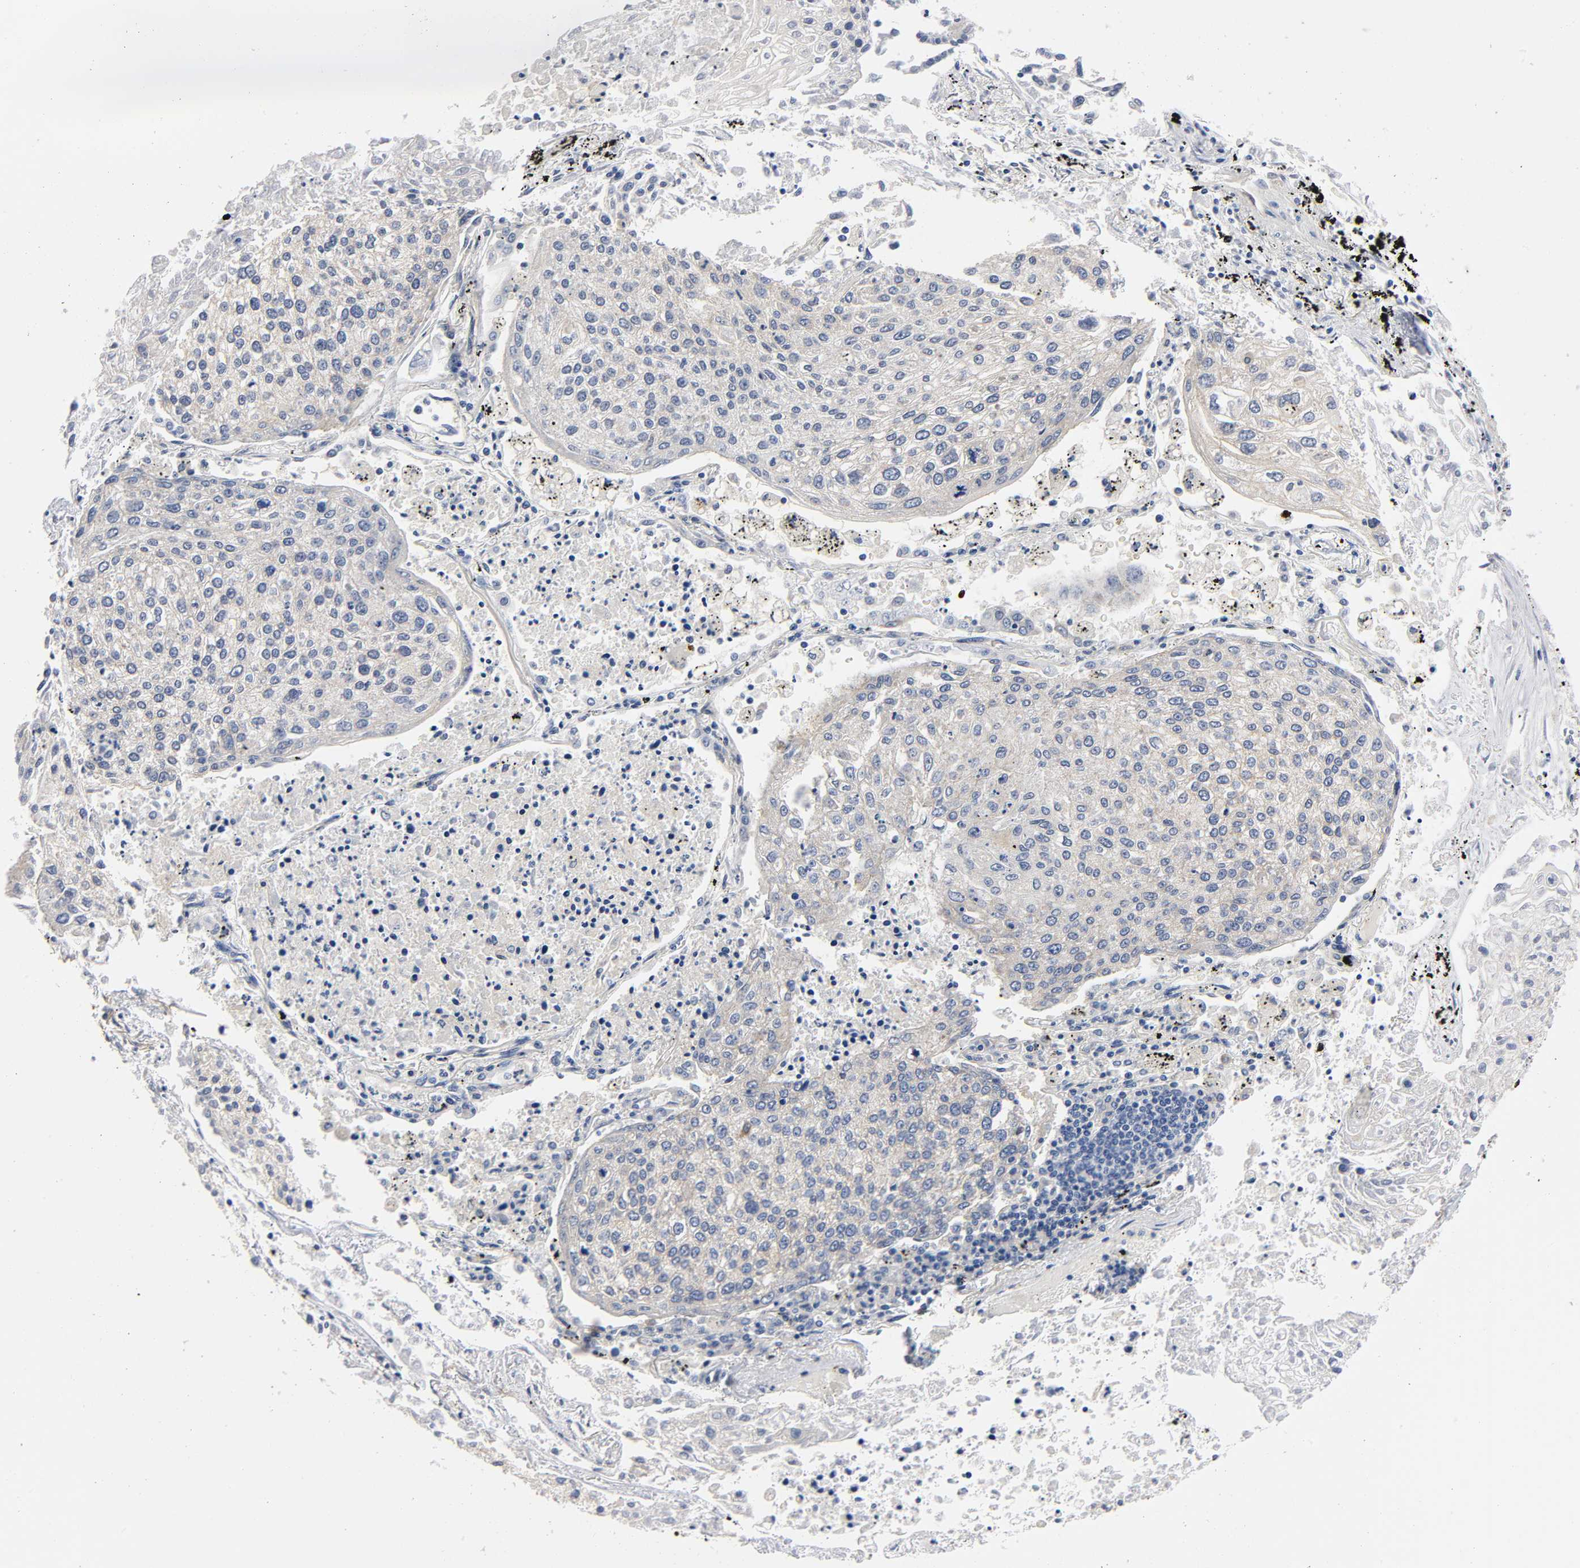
{"staining": {"intensity": "negative", "quantity": "none", "location": "none"}, "tissue": "lung cancer", "cell_type": "Tumor cells", "image_type": "cancer", "snomed": [{"axis": "morphology", "description": "Squamous cell carcinoma, NOS"}, {"axis": "topography", "description": "Lung"}], "caption": "This is a histopathology image of IHC staining of lung cancer (squamous cell carcinoma), which shows no expression in tumor cells.", "gene": "SRC", "patient": {"sex": "male", "age": 75}}